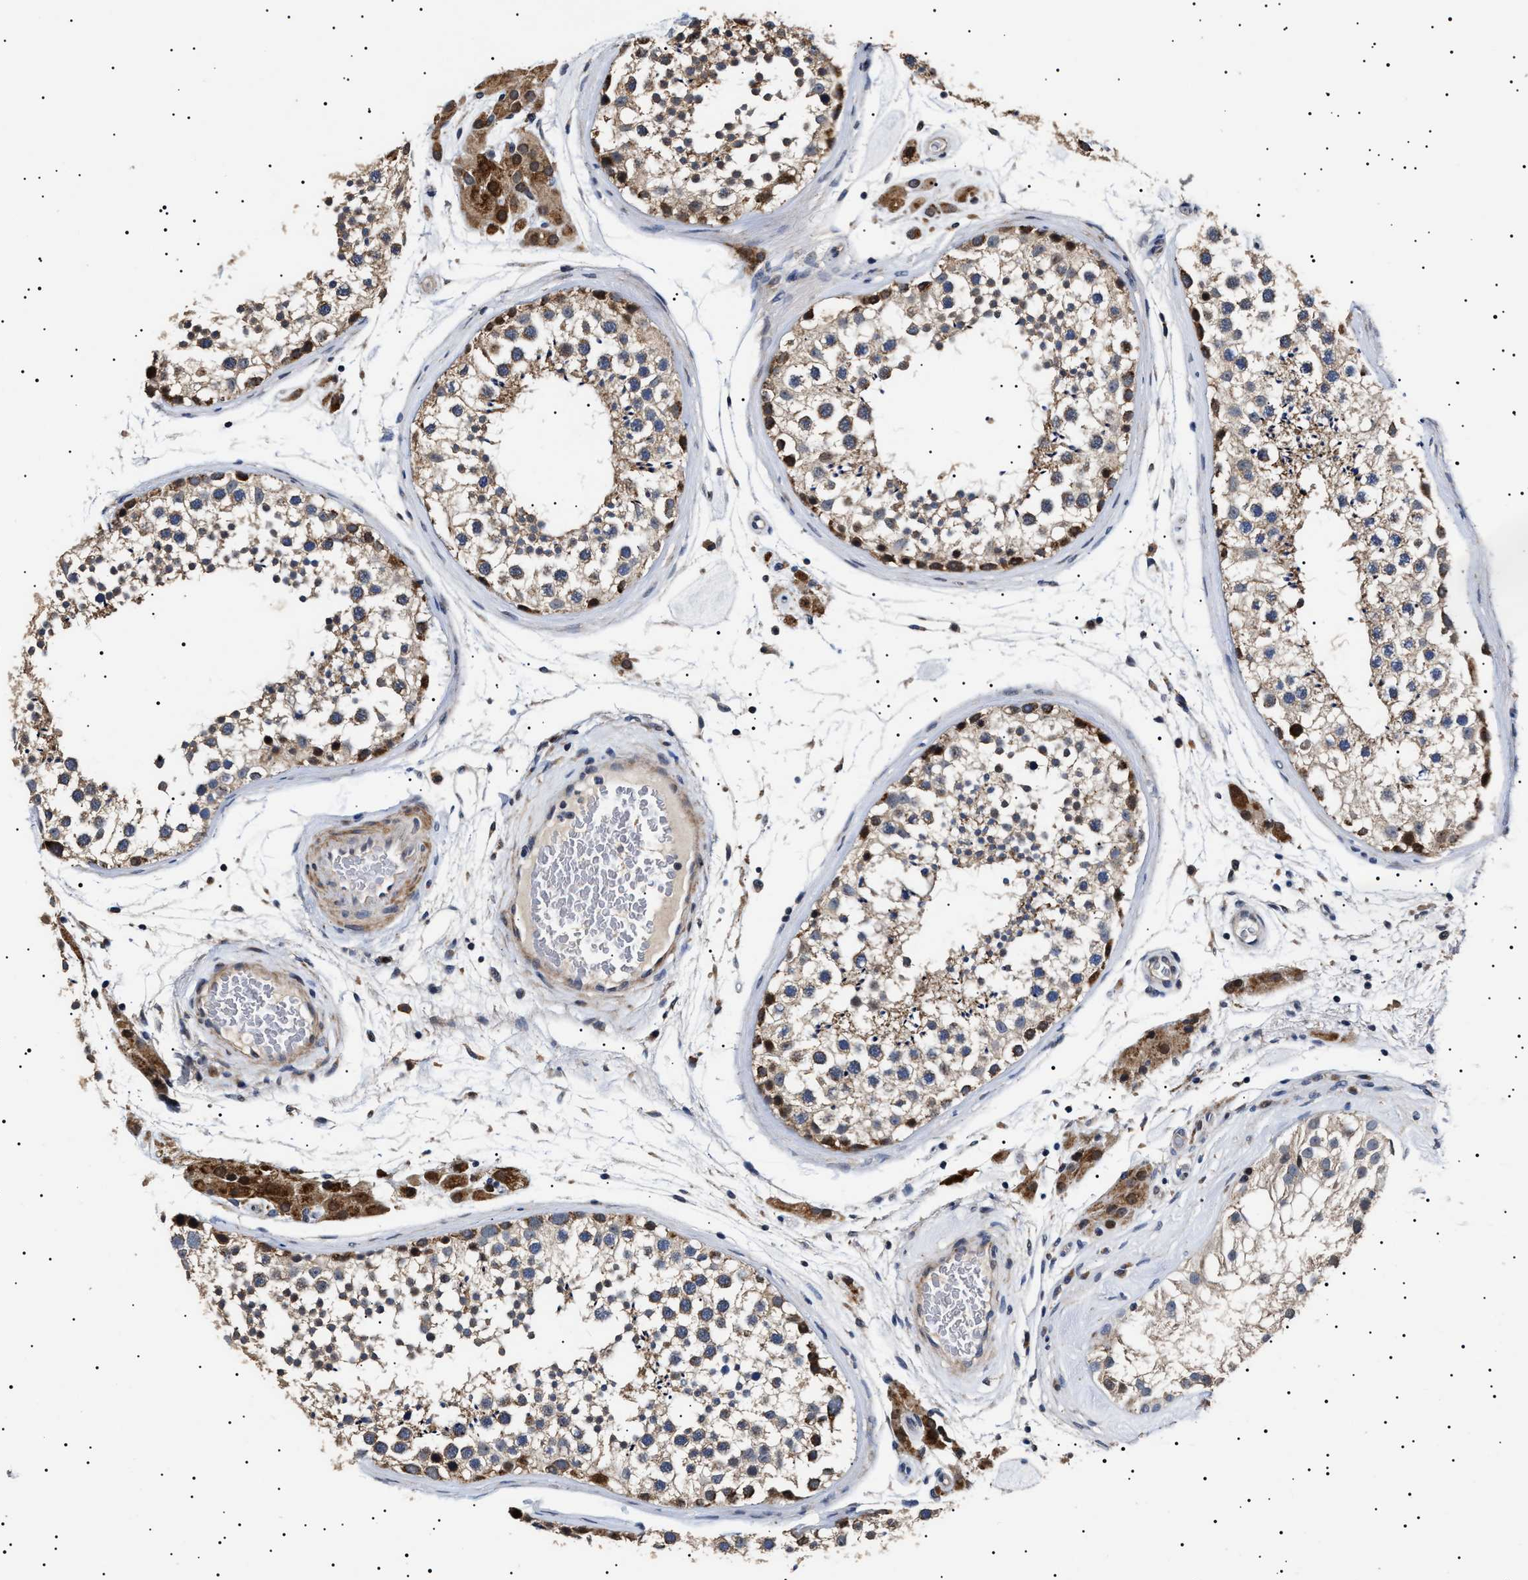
{"staining": {"intensity": "moderate", "quantity": ">75%", "location": "cytoplasmic/membranous"}, "tissue": "testis", "cell_type": "Cells in seminiferous ducts", "image_type": "normal", "snomed": [{"axis": "morphology", "description": "Normal tissue, NOS"}, {"axis": "topography", "description": "Testis"}], "caption": "The immunohistochemical stain labels moderate cytoplasmic/membranous staining in cells in seminiferous ducts of normal testis.", "gene": "RAB34", "patient": {"sex": "male", "age": 46}}